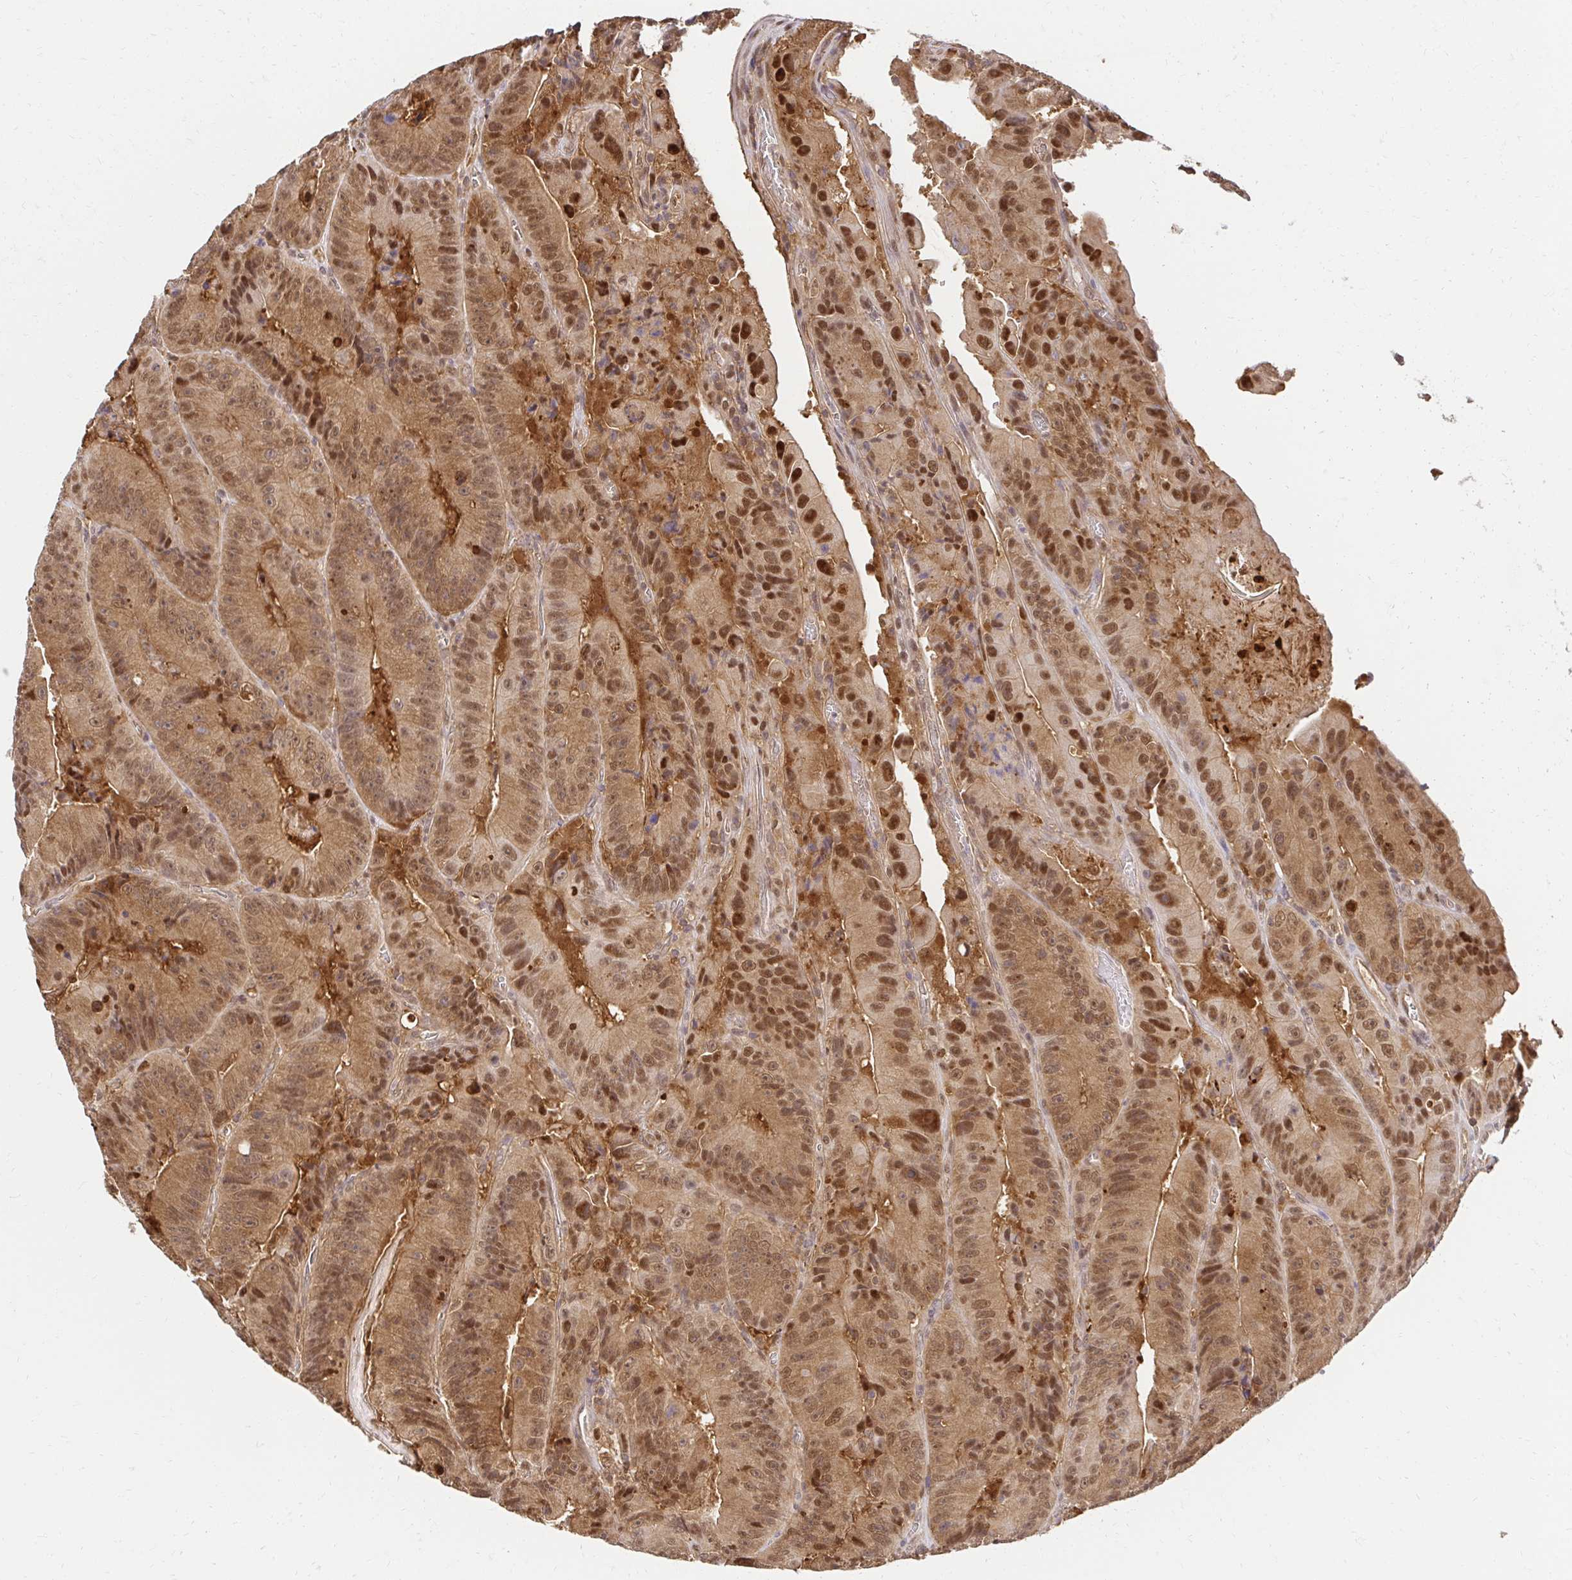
{"staining": {"intensity": "moderate", "quantity": ">75%", "location": "cytoplasmic/membranous,nuclear"}, "tissue": "colorectal cancer", "cell_type": "Tumor cells", "image_type": "cancer", "snomed": [{"axis": "morphology", "description": "Adenocarcinoma, NOS"}, {"axis": "topography", "description": "Colon"}], "caption": "Moderate cytoplasmic/membranous and nuclear protein staining is present in approximately >75% of tumor cells in colorectal cancer (adenocarcinoma).", "gene": "PSMA4", "patient": {"sex": "female", "age": 86}}